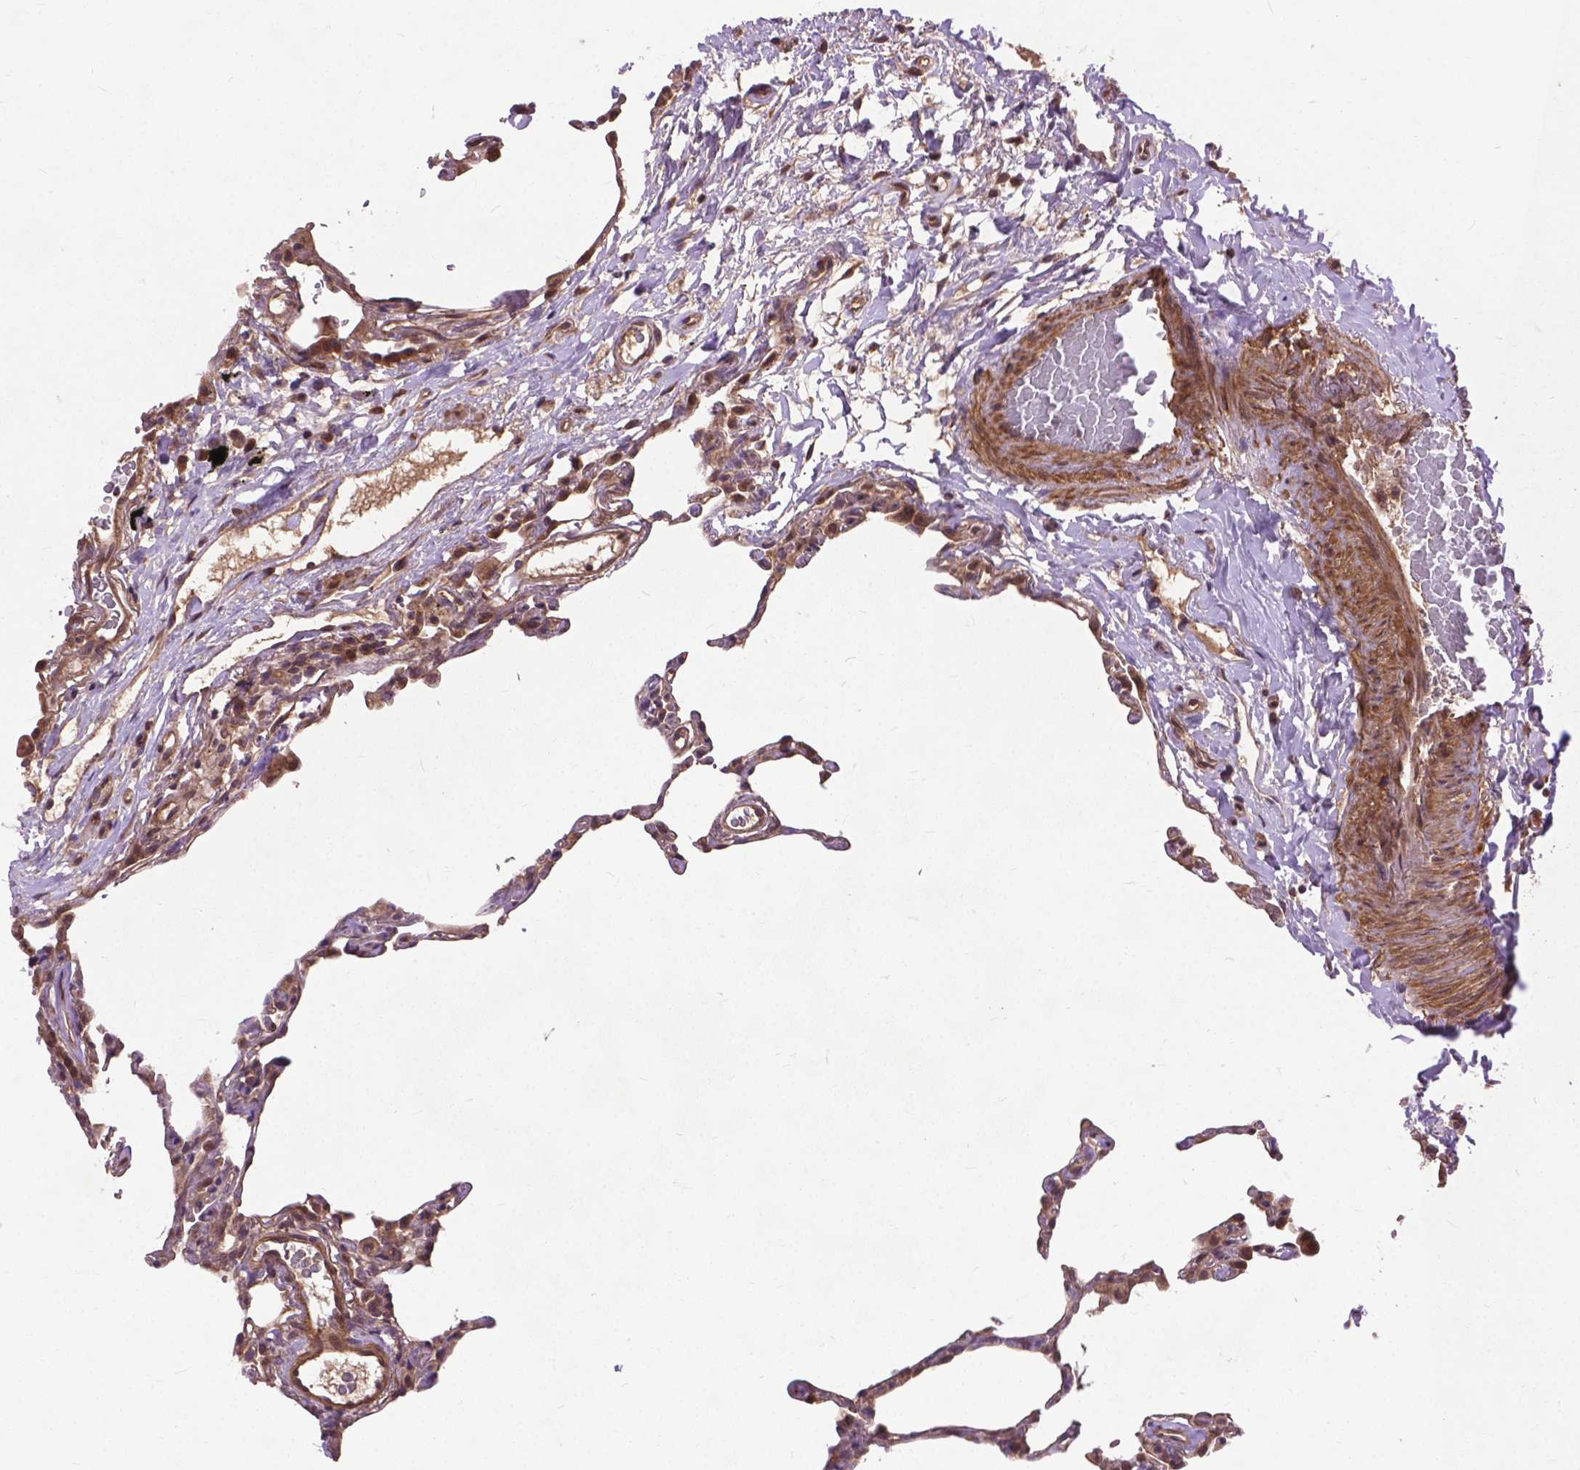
{"staining": {"intensity": "moderate", "quantity": ">75%", "location": "cytoplasmic/membranous,nuclear"}, "tissue": "lung", "cell_type": "Alveolar cells", "image_type": "normal", "snomed": [{"axis": "morphology", "description": "Normal tissue, NOS"}, {"axis": "topography", "description": "Lung"}], "caption": "Protein staining demonstrates moderate cytoplasmic/membranous,nuclear staining in about >75% of alveolar cells in normal lung. The staining was performed using DAB (3,3'-diaminobenzidine) to visualize the protein expression in brown, while the nuclei were stained in blue with hematoxylin (Magnification: 20x).", "gene": "ZNF616", "patient": {"sex": "female", "age": 57}}